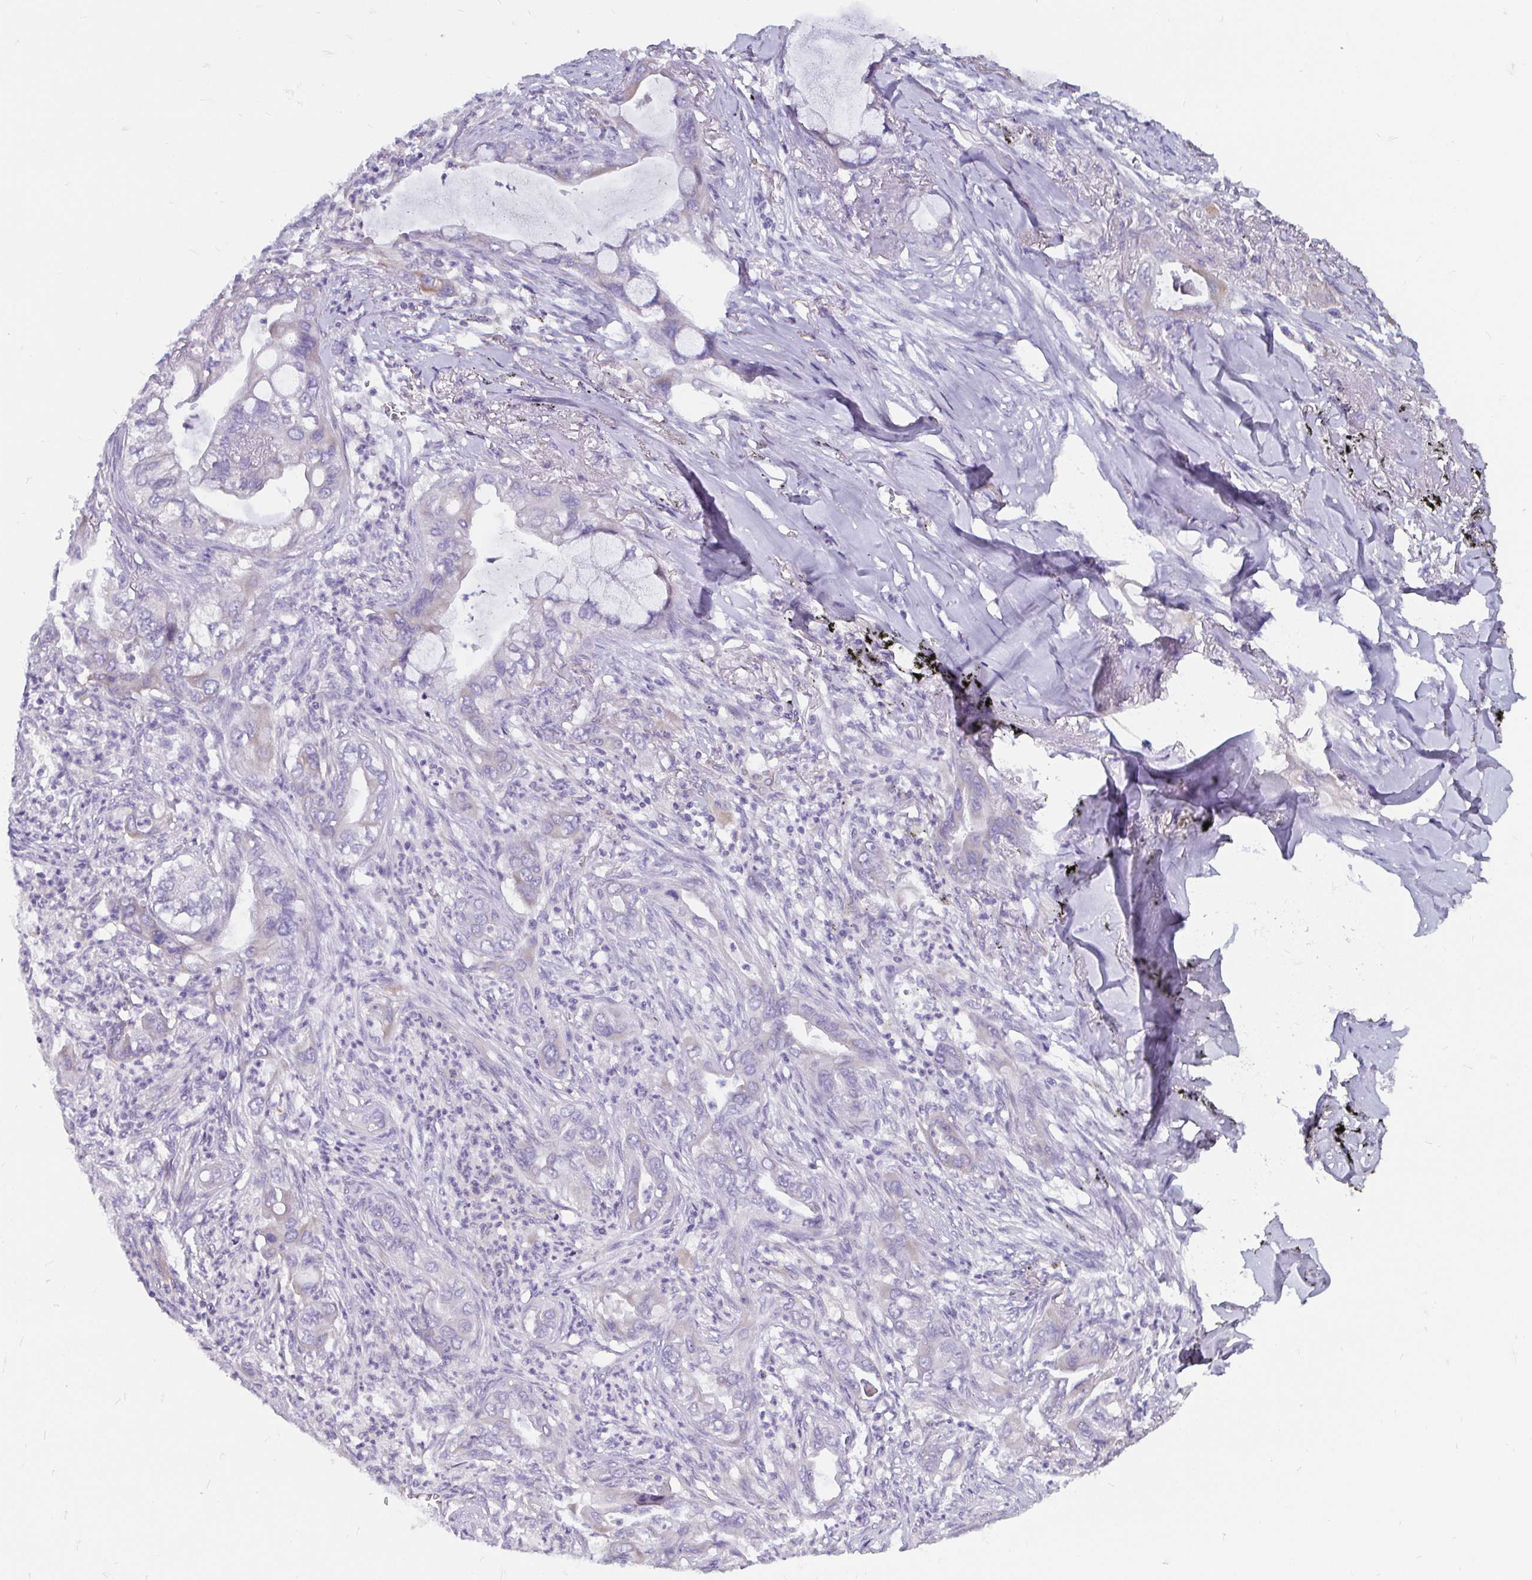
{"staining": {"intensity": "negative", "quantity": "none", "location": "none"}, "tissue": "lung cancer", "cell_type": "Tumor cells", "image_type": "cancer", "snomed": [{"axis": "morphology", "description": "Adenocarcinoma, NOS"}, {"axis": "topography", "description": "Lung"}], "caption": "This is a image of immunohistochemistry staining of lung adenocarcinoma, which shows no staining in tumor cells. (Stains: DAB (3,3'-diaminobenzidine) immunohistochemistry with hematoxylin counter stain, Microscopy: brightfield microscopy at high magnification).", "gene": "ADAMTS6", "patient": {"sex": "male", "age": 65}}